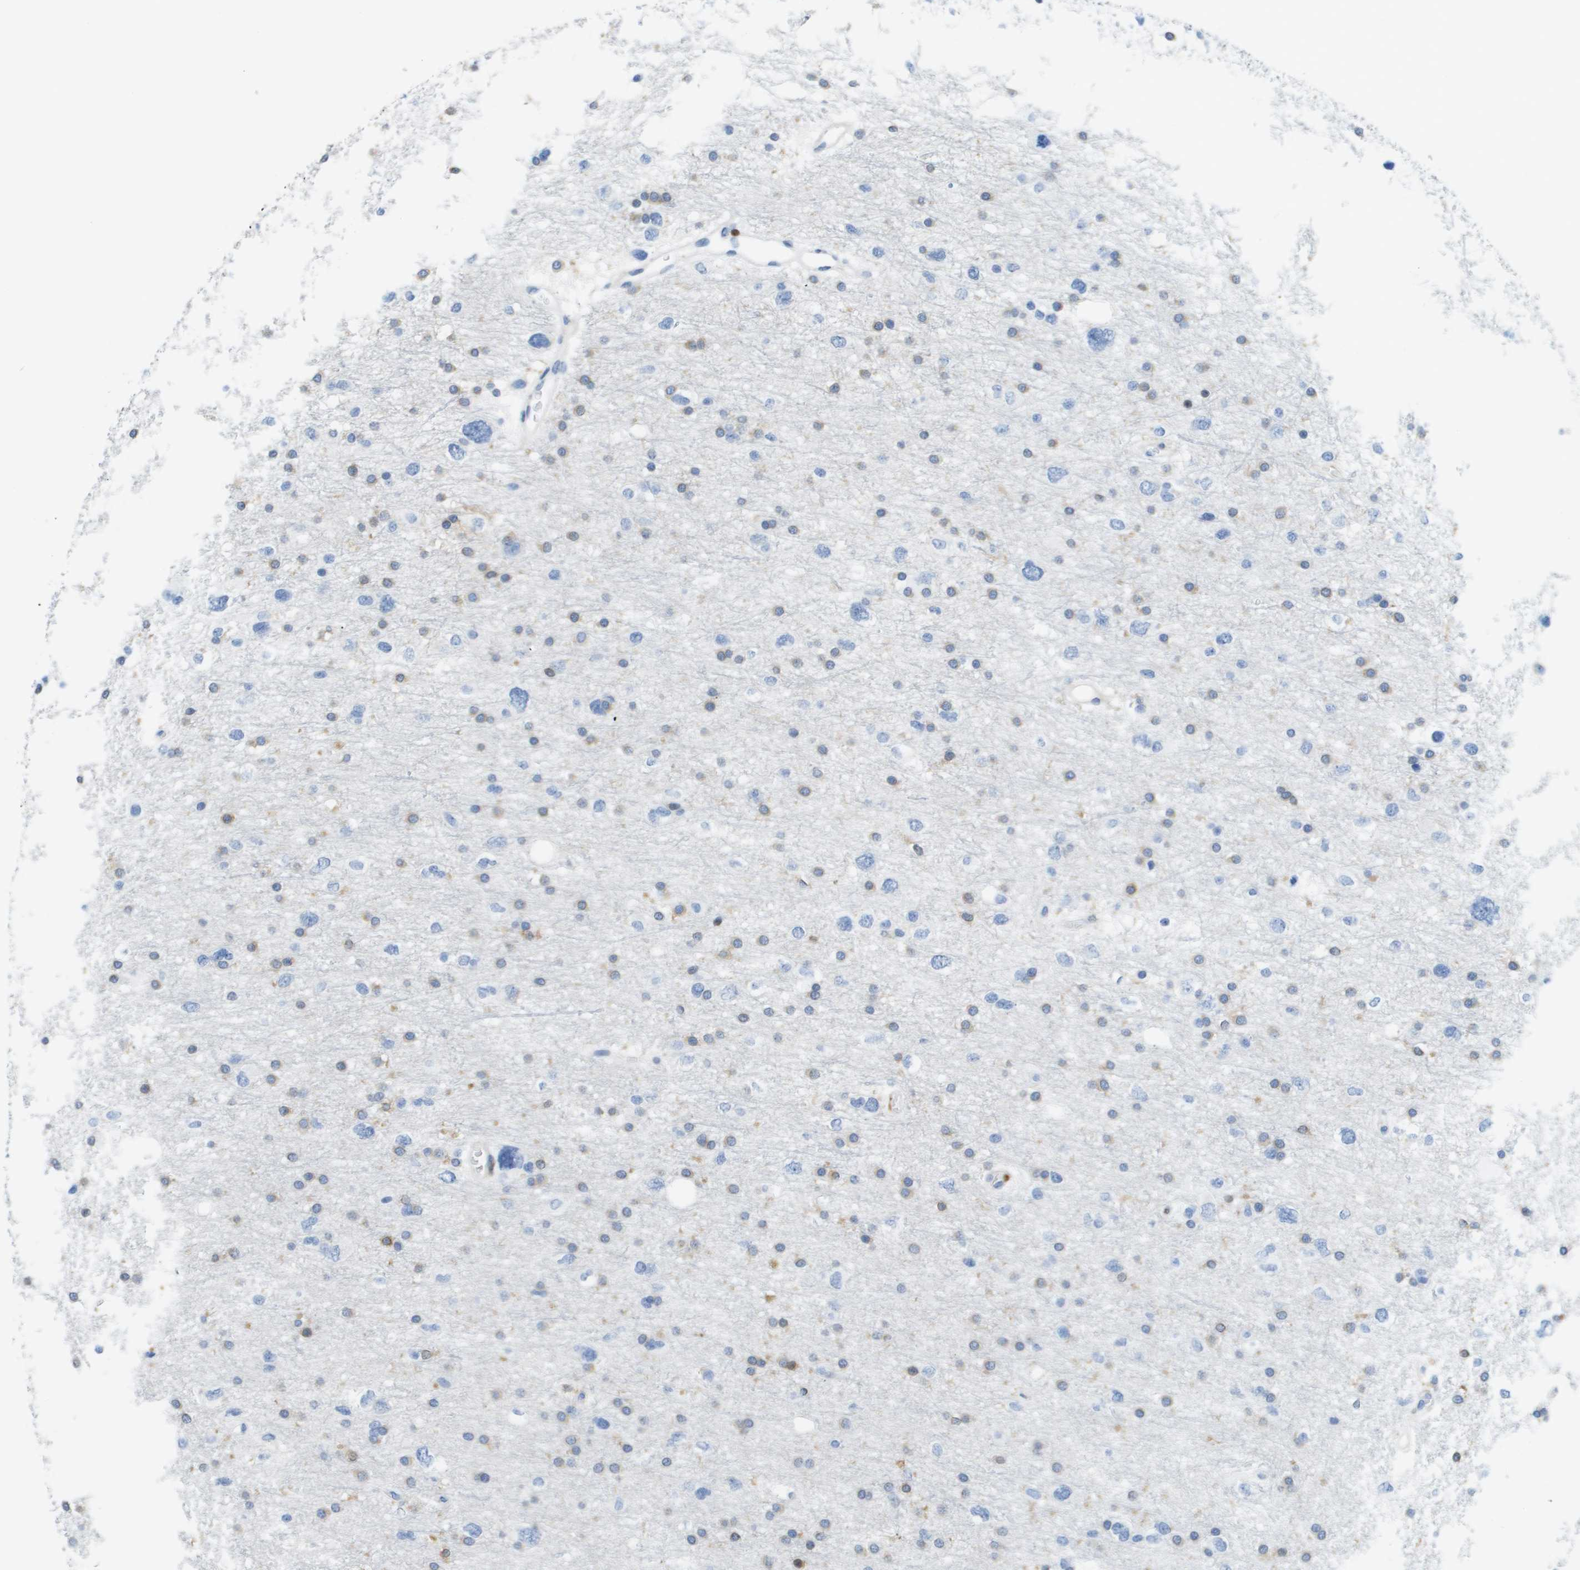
{"staining": {"intensity": "weak", "quantity": "<25%", "location": "cytoplasmic/membranous"}, "tissue": "glioma", "cell_type": "Tumor cells", "image_type": "cancer", "snomed": [{"axis": "morphology", "description": "Glioma, malignant, Low grade"}, {"axis": "topography", "description": "Brain"}], "caption": "A high-resolution photomicrograph shows immunohistochemistry staining of low-grade glioma (malignant), which reveals no significant expression in tumor cells.", "gene": "DOCK5", "patient": {"sex": "female", "age": 37}}